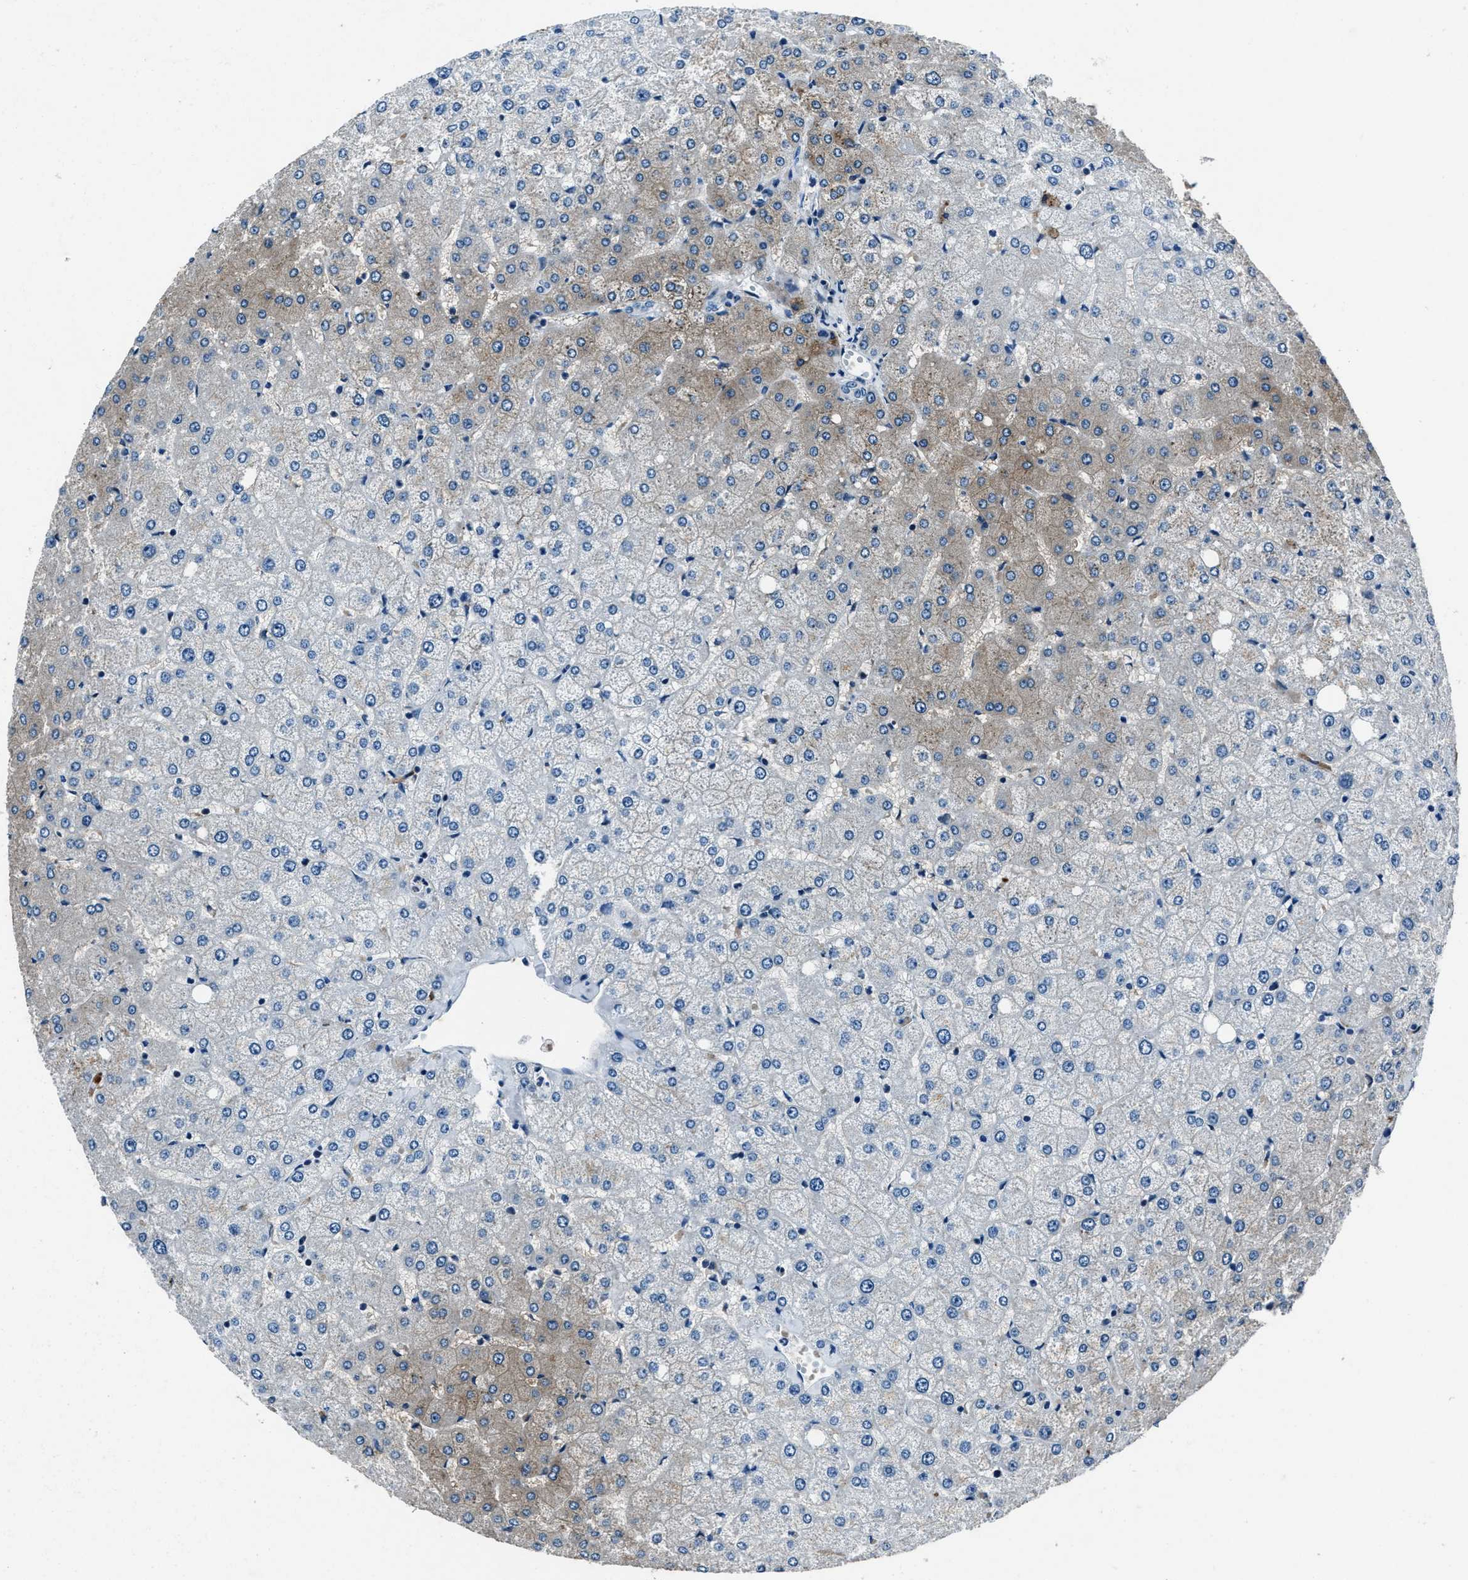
{"staining": {"intensity": "negative", "quantity": "none", "location": "none"}, "tissue": "liver", "cell_type": "Cholangiocytes", "image_type": "normal", "snomed": [{"axis": "morphology", "description": "Normal tissue, NOS"}, {"axis": "topography", "description": "Liver"}], "caption": "The immunohistochemistry micrograph has no significant positivity in cholangiocytes of liver.", "gene": "PTPDC1", "patient": {"sex": "female", "age": 54}}